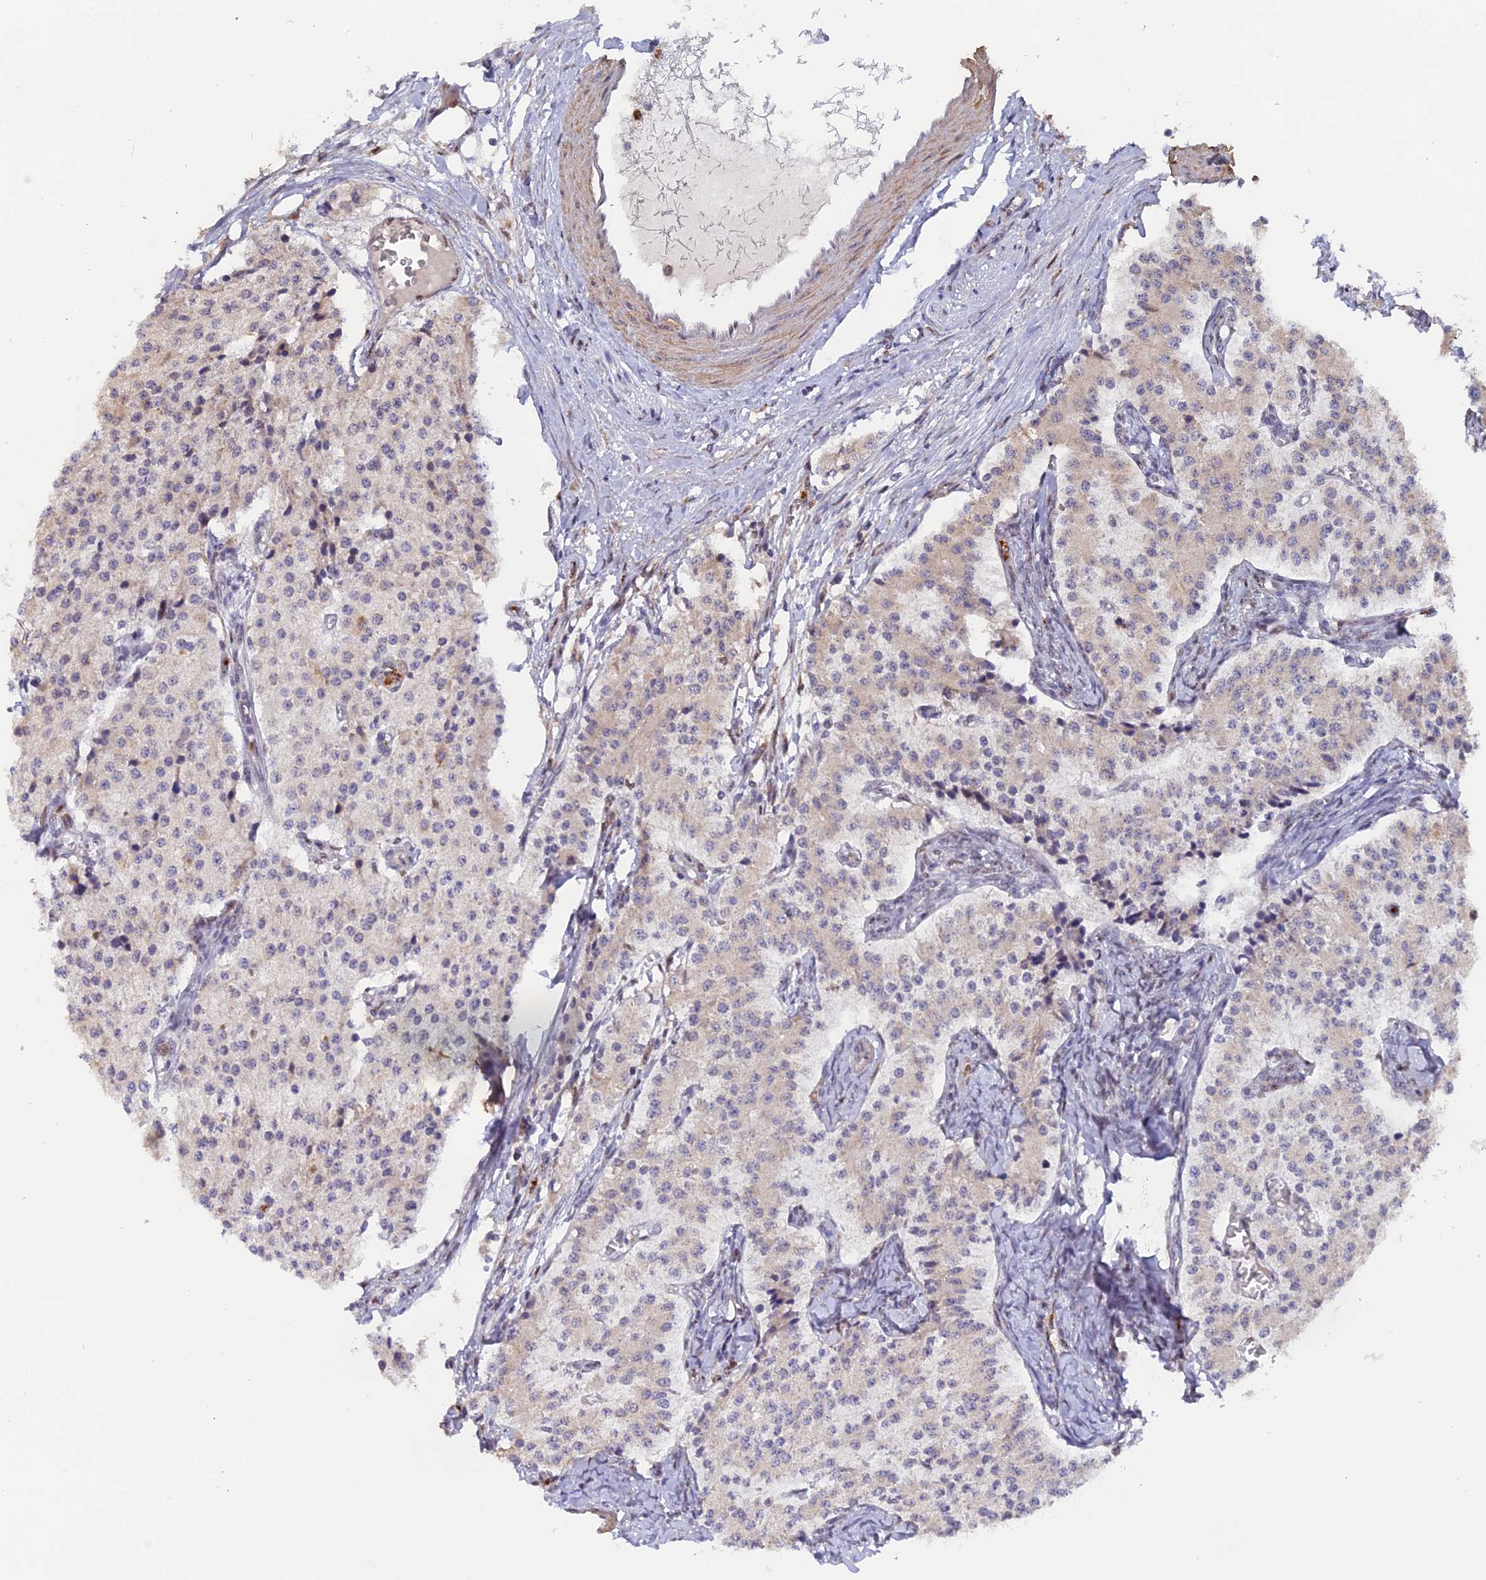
{"staining": {"intensity": "negative", "quantity": "none", "location": "none"}, "tissue": "carcinoid", "cell_type": "Tumor cells", "image_type": "cancer", "snomed": [{"axis": "morphology", "description": "Carcinoid, malignant, NOS"}, {"axis": "topography", "description": "Colon"}], "caption": "This photomicrograph is of malignant carcinoid stained with immunohistochemistry to label a protein in brown with the nuclei are counter-stained blue. There is no staining in tumor cells.", "gene": "FAM118B", "patient": {"sex": "female", "age": 52}}